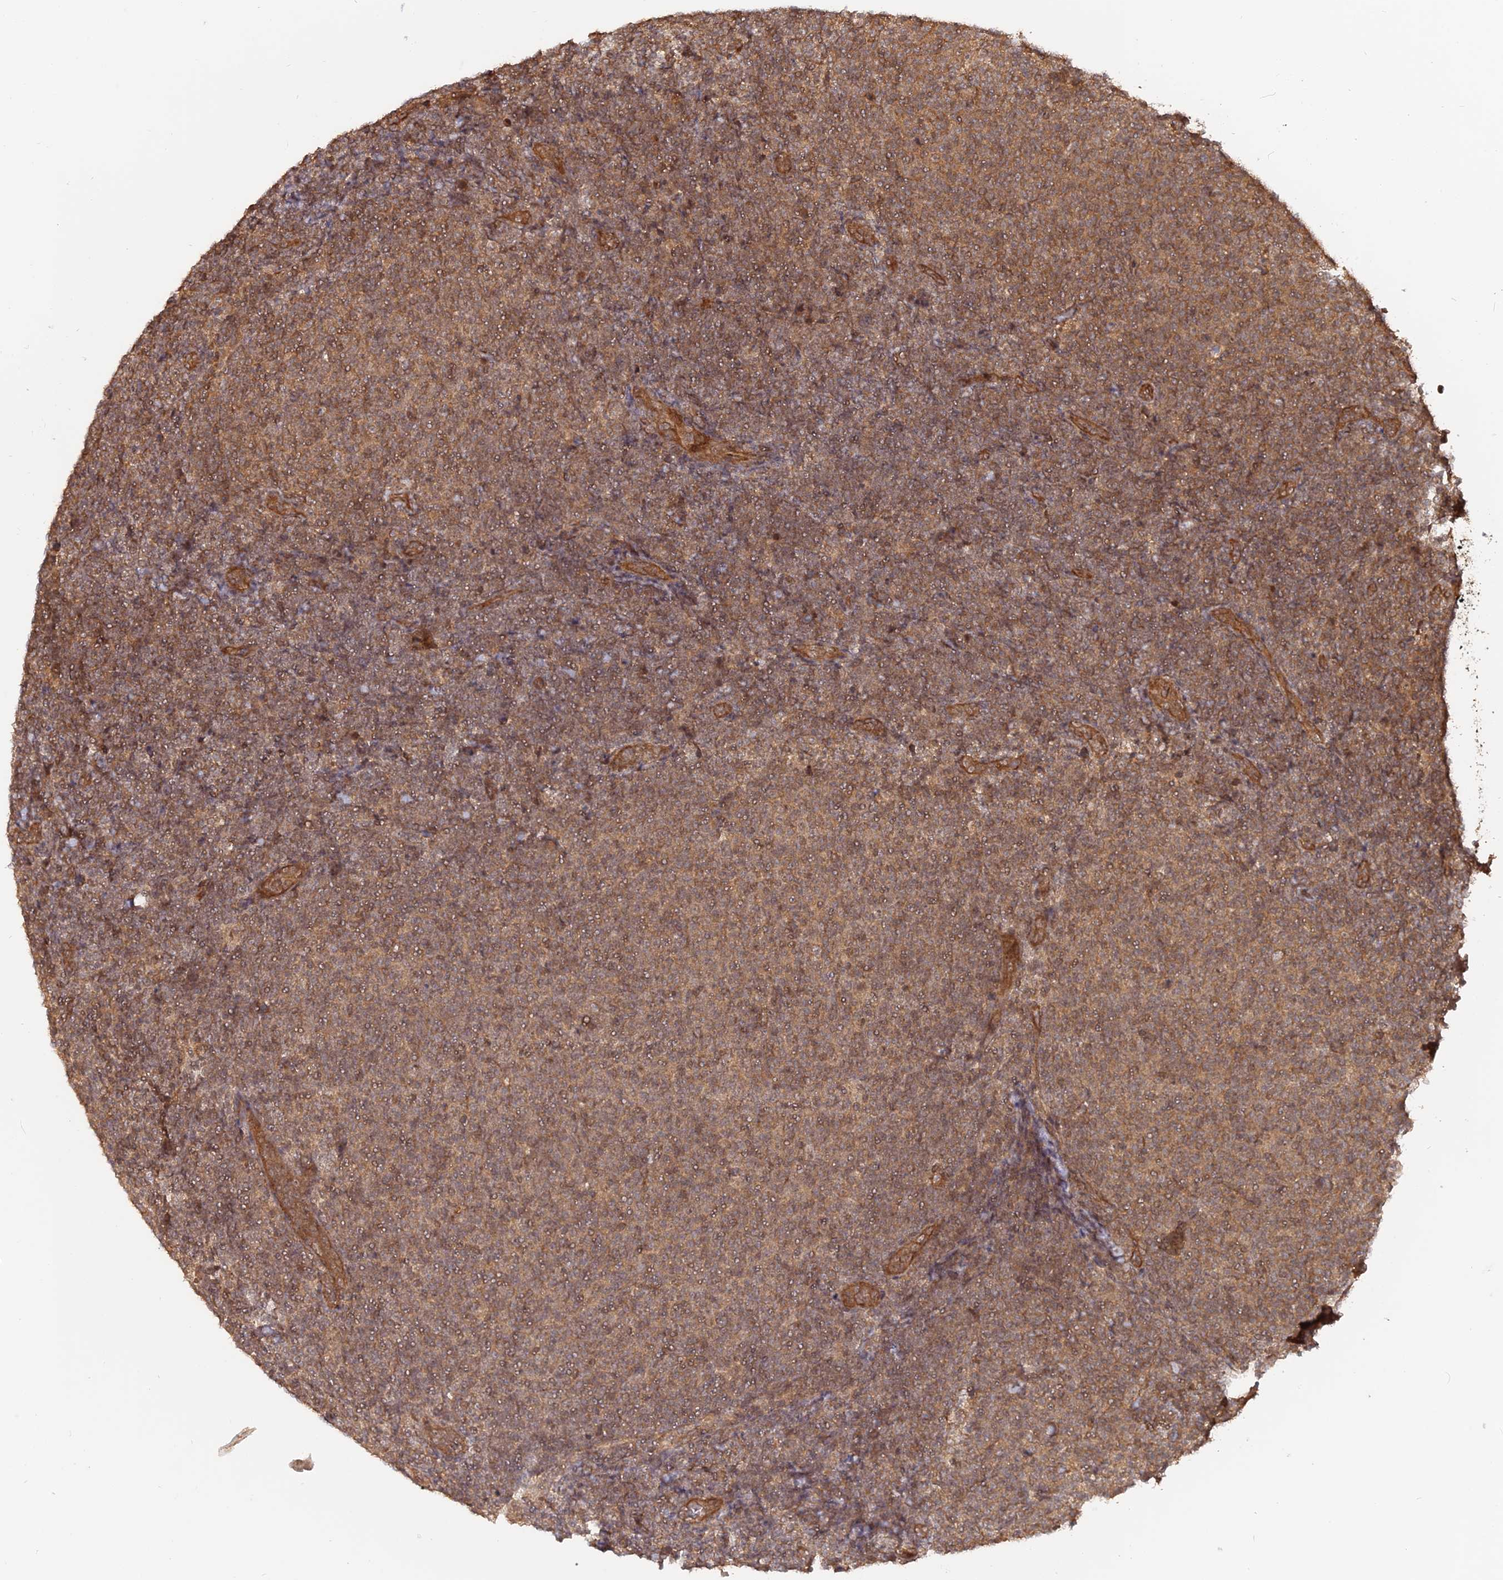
{"staining": {"intensity": "moderate", "quantity": ">75%", "location": "cytoplasmic/membranous"}, "tissue": "lymphoma", "cell_type": "Tumor cells", "image_type": "cancer", "snomed": [{"axis": "morphology", "description": "Malignant lymphoma, non-Hodgkin's type, Low grade"}, {"axis": "topography", "description": "Lymph node"}], "caption": "Immunohistochemistry (IHC) (DAB (3,3'-diaminobenzidine)) staining of human low-grade malignant lymphoma, non-Hodgkin's type displays moderate cytoplasmic/membranous protein positivity in about >75% of tumor cells.", "gene": "CCDC174", "patient": {"sex": "male", "age": 66}}